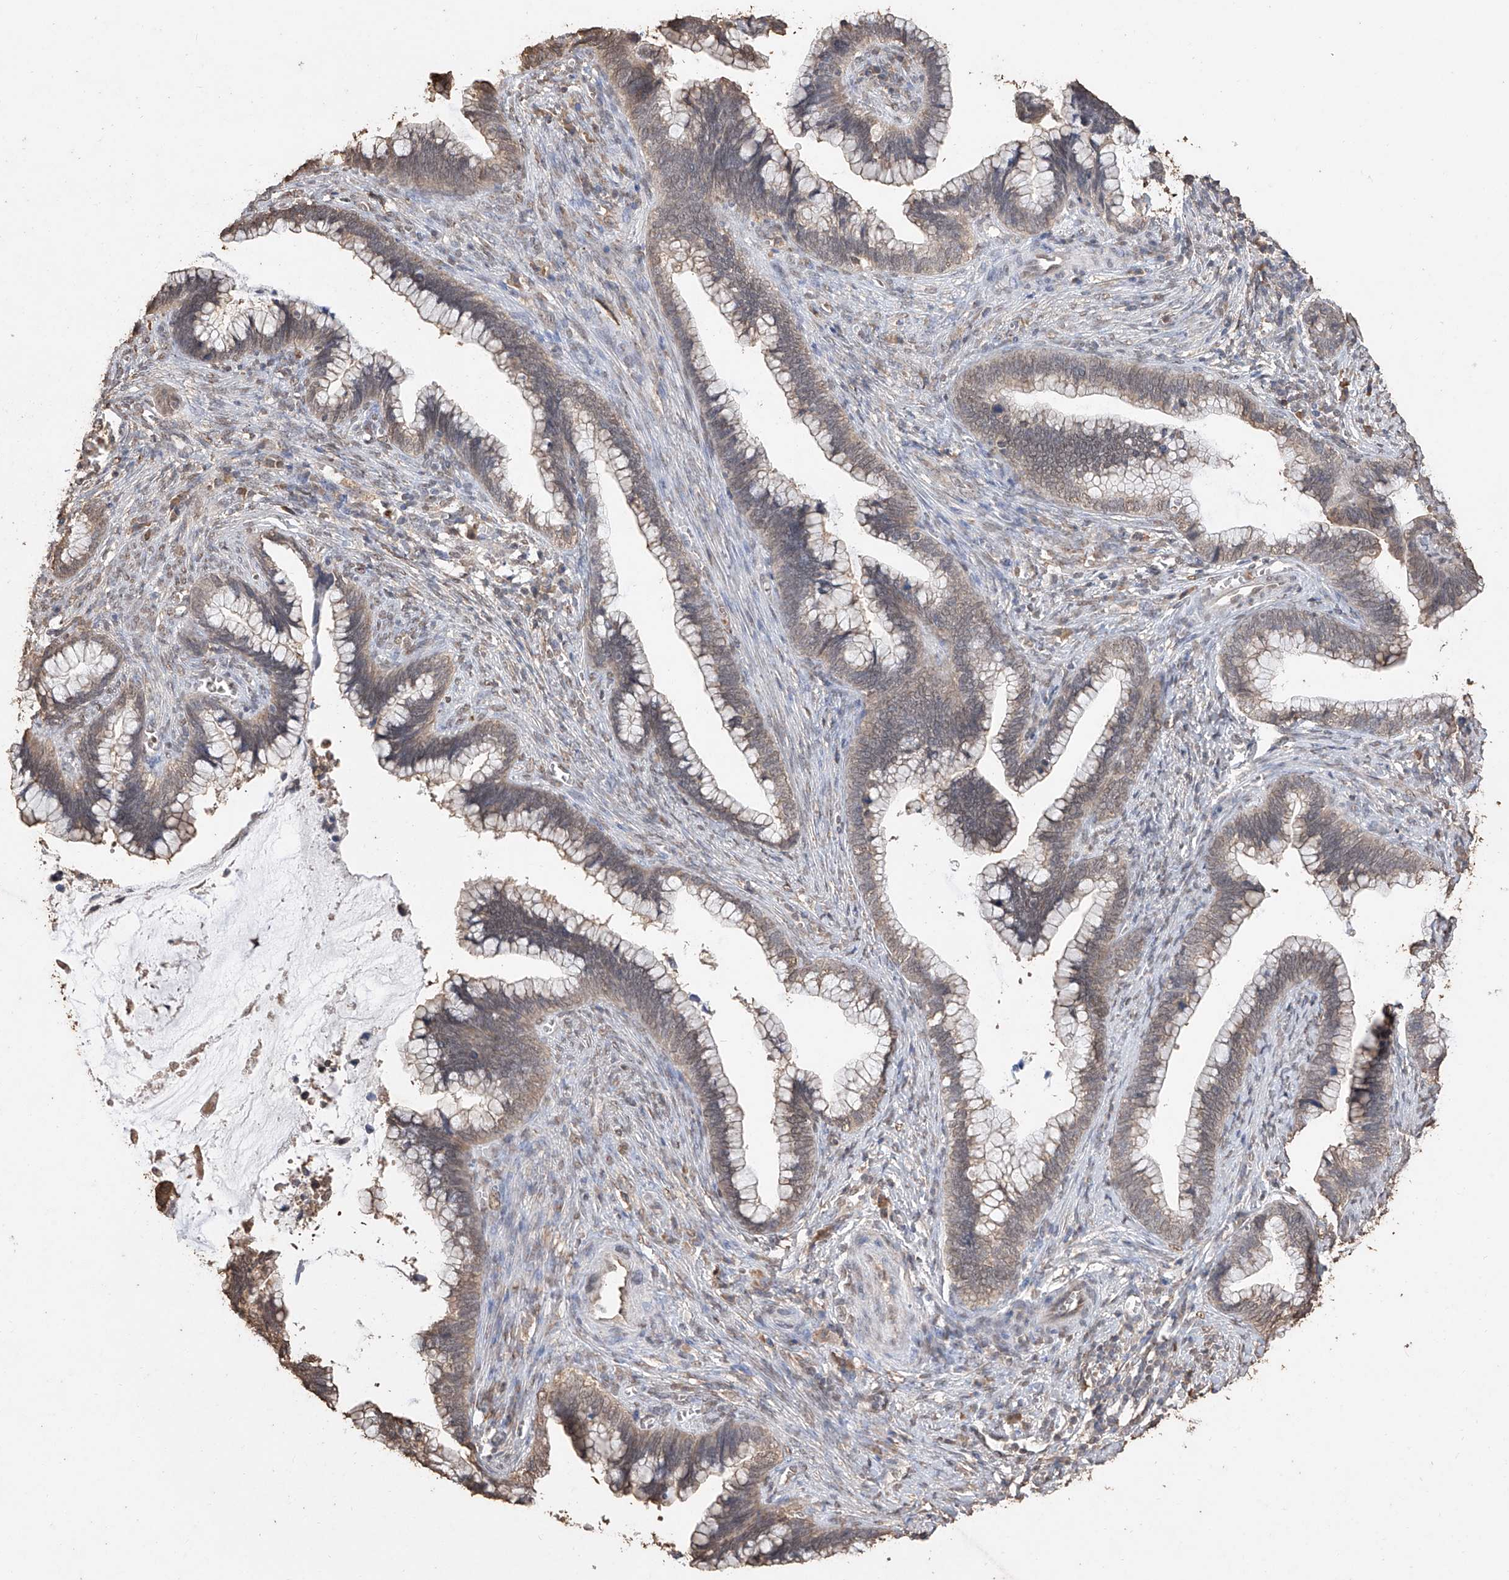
{"staining": {"intensity": "weak", "quantity": "25%-75%", "location": "cytoplasmic/membranous,nuclear"}, "tissue": "cervical cancer", "cell_type": "Tumor cells", "image_type": "cancer", "snomed": [{"axis": "morphology", "description": "Adenocarcinoma, NOS"}, {"axis": "topography", "description": "Cervix"}], "caption": "Protein analysis of cervical cancer tissue exhibits weak cytoplasmic/membranous and nuclear staining in approximately 25%-75% of tumor cells. Nuclei are stained in blue.", "gene": "ELOVL1", "patient": {"sex": "female", "age": 44}}